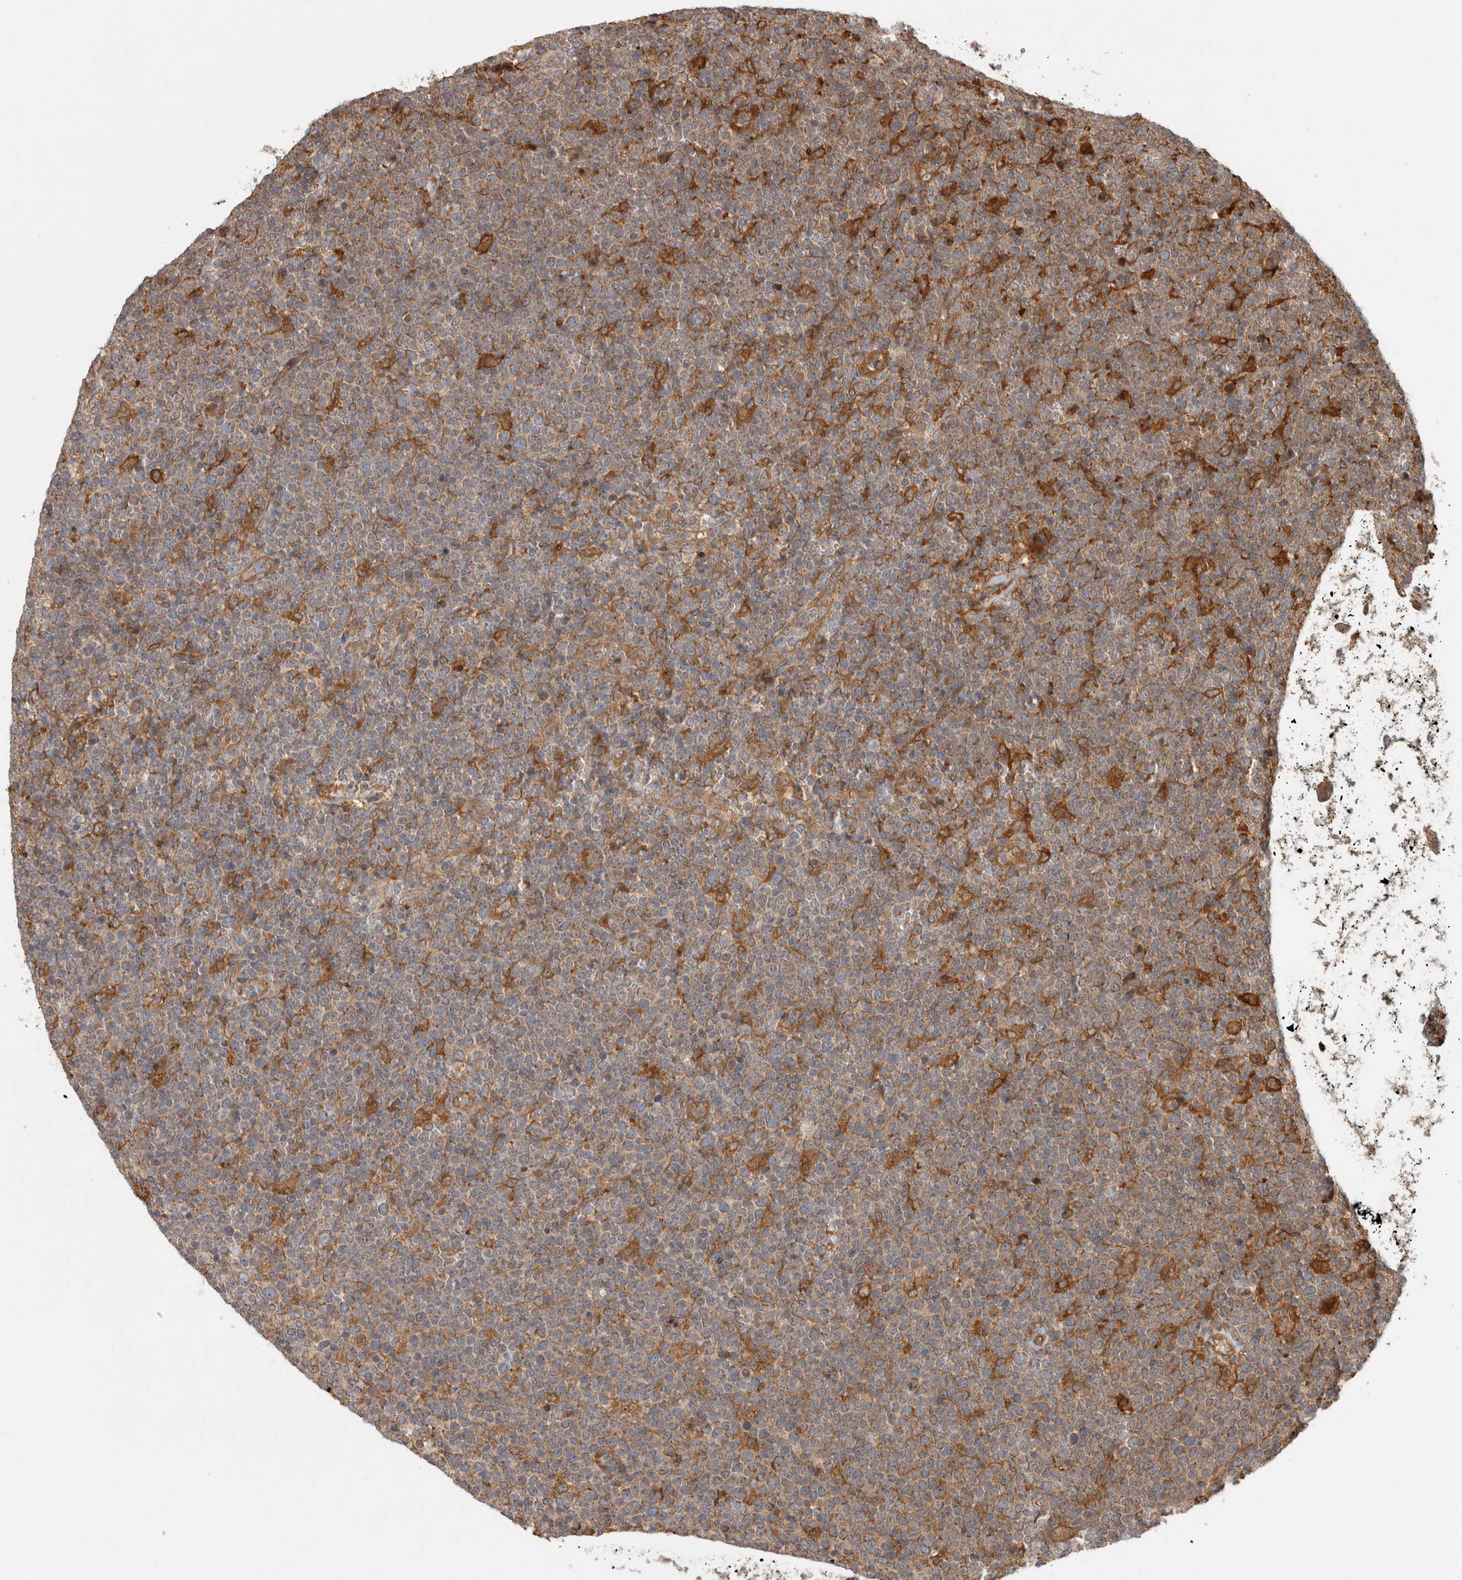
{"staining": {"intensity": "moderate", "quantity": "25%-75%", "location": "cytoplasmic/membranous"}, "tissue": "lymphoma", "cell_type": "Tumor cells", "image_type": "cancer", "snomed": [{"axis": "morphology", "description": "Malignant lymphoma, non-Hodgkin's type, High grade"}, {"axis": "topography", "description": "Lymph node"}], "caption": "Protein expression analysis of human high-grade malignant lymphoma, non-Hodgkin's type reveals moderate cytoplasmic/membranous expression in approximately 25%-75% of tumor cells. The protein of interest is shown in brown color, while the nuclei are stained blue.", "gene": "TUBD1", "patient": {"sex": "male", "age": 61}}